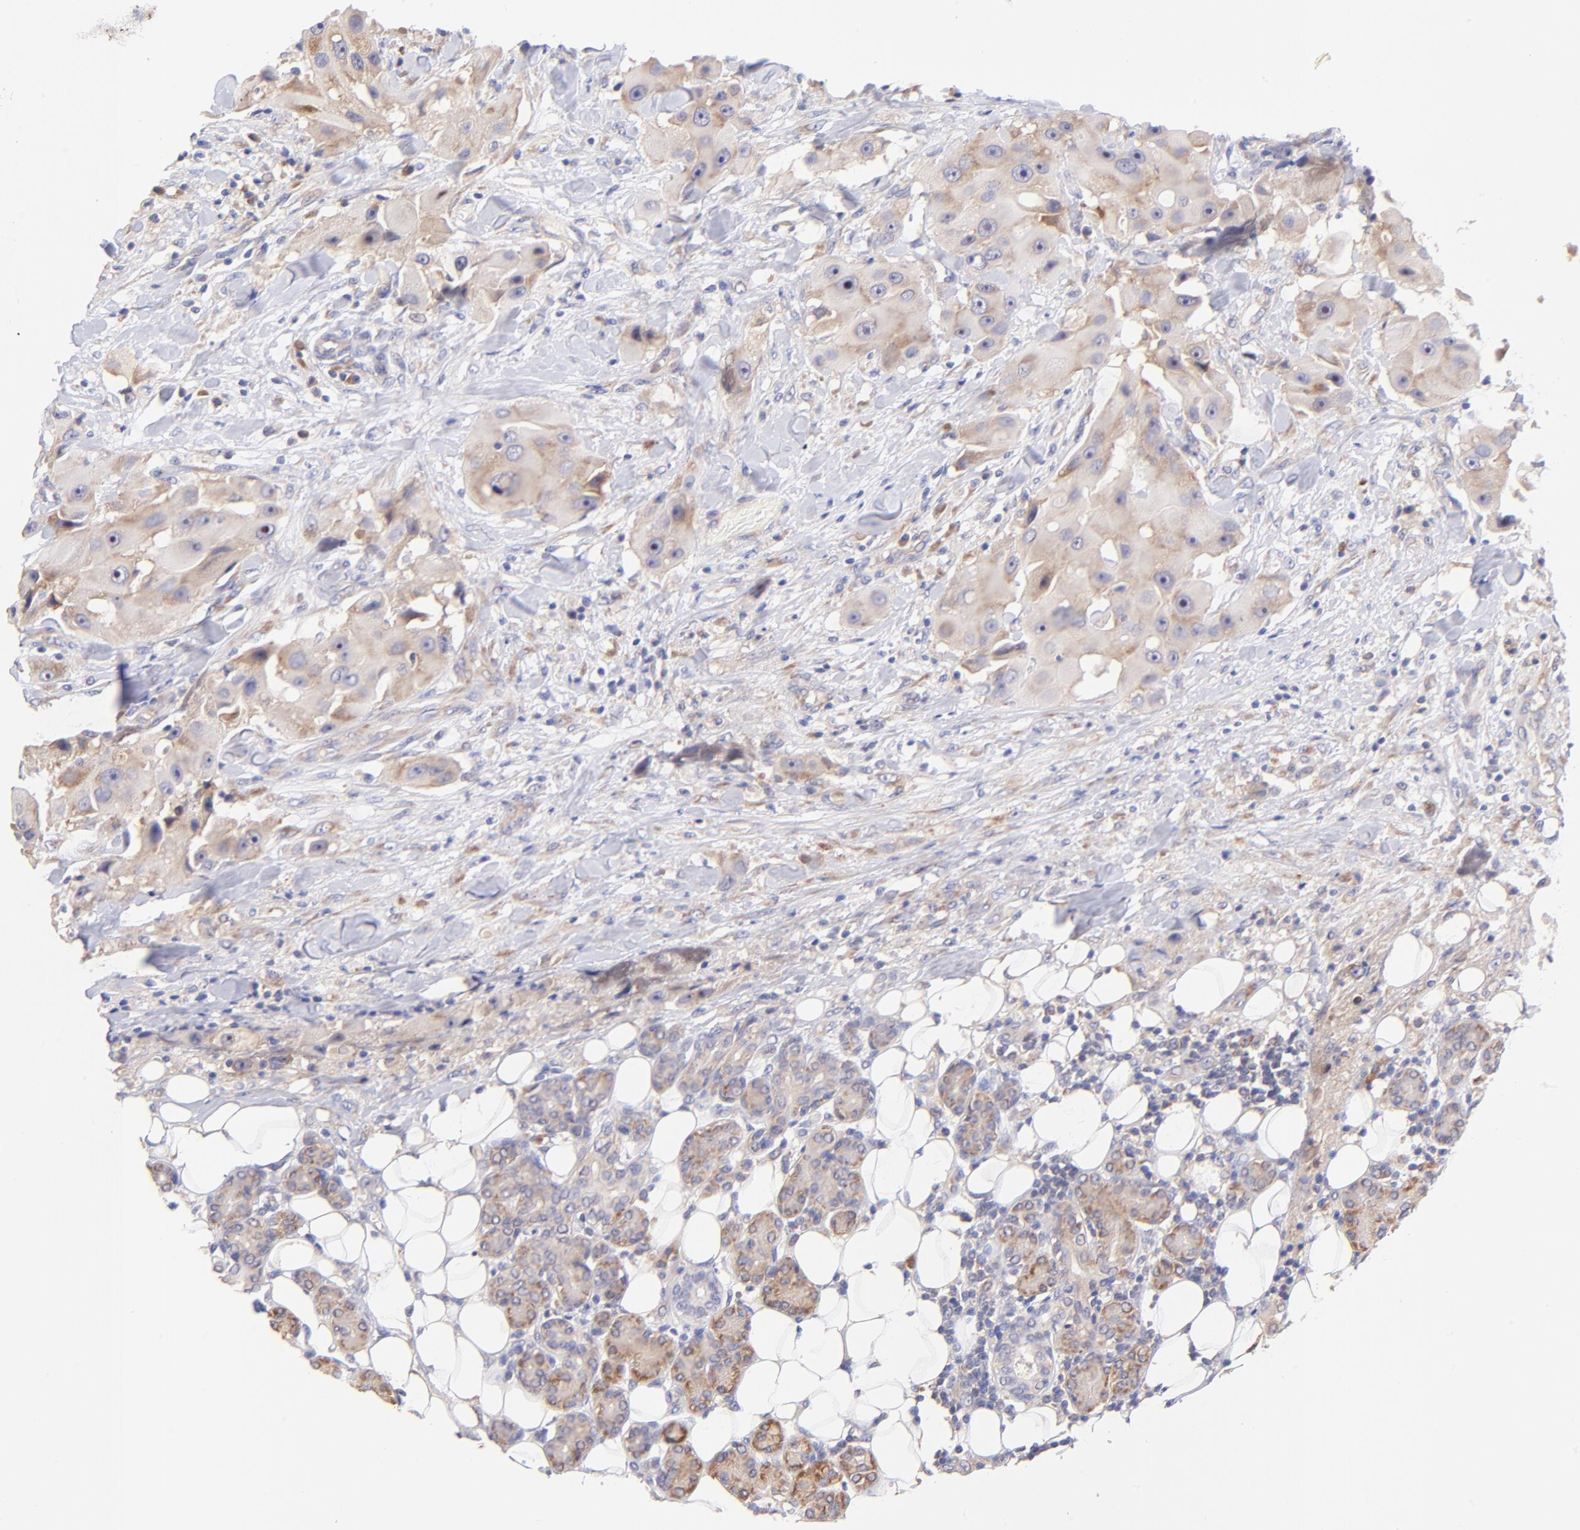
{"staining": {"intensity": "moderate", "quantity": "25%-75%", "location": "cytoplasmic/membranous"}, "tissue": "head and neck cancer", "cell_type": "Tumor cells", "image_type": "cancer", "snomed": [{"axis": "morphology", "description": "Normal tissue, NOS"}, {"axis": "morphology", "description": "Adenocarcinoma, NOS"}, {"axis": "topography", "description": "Salivary gland"}, {"axis": "topography", "description": "Head-Neck"}], "caption": "This is a photomicrograph of immunohistochemistry staining of head and neck cancer (adenocarcinoma), which shows moderate expression in the cytoplasmic/membranous of tumor cells.", "gene": "RPL11", "patient": {"sex": "male", "age": 80}}